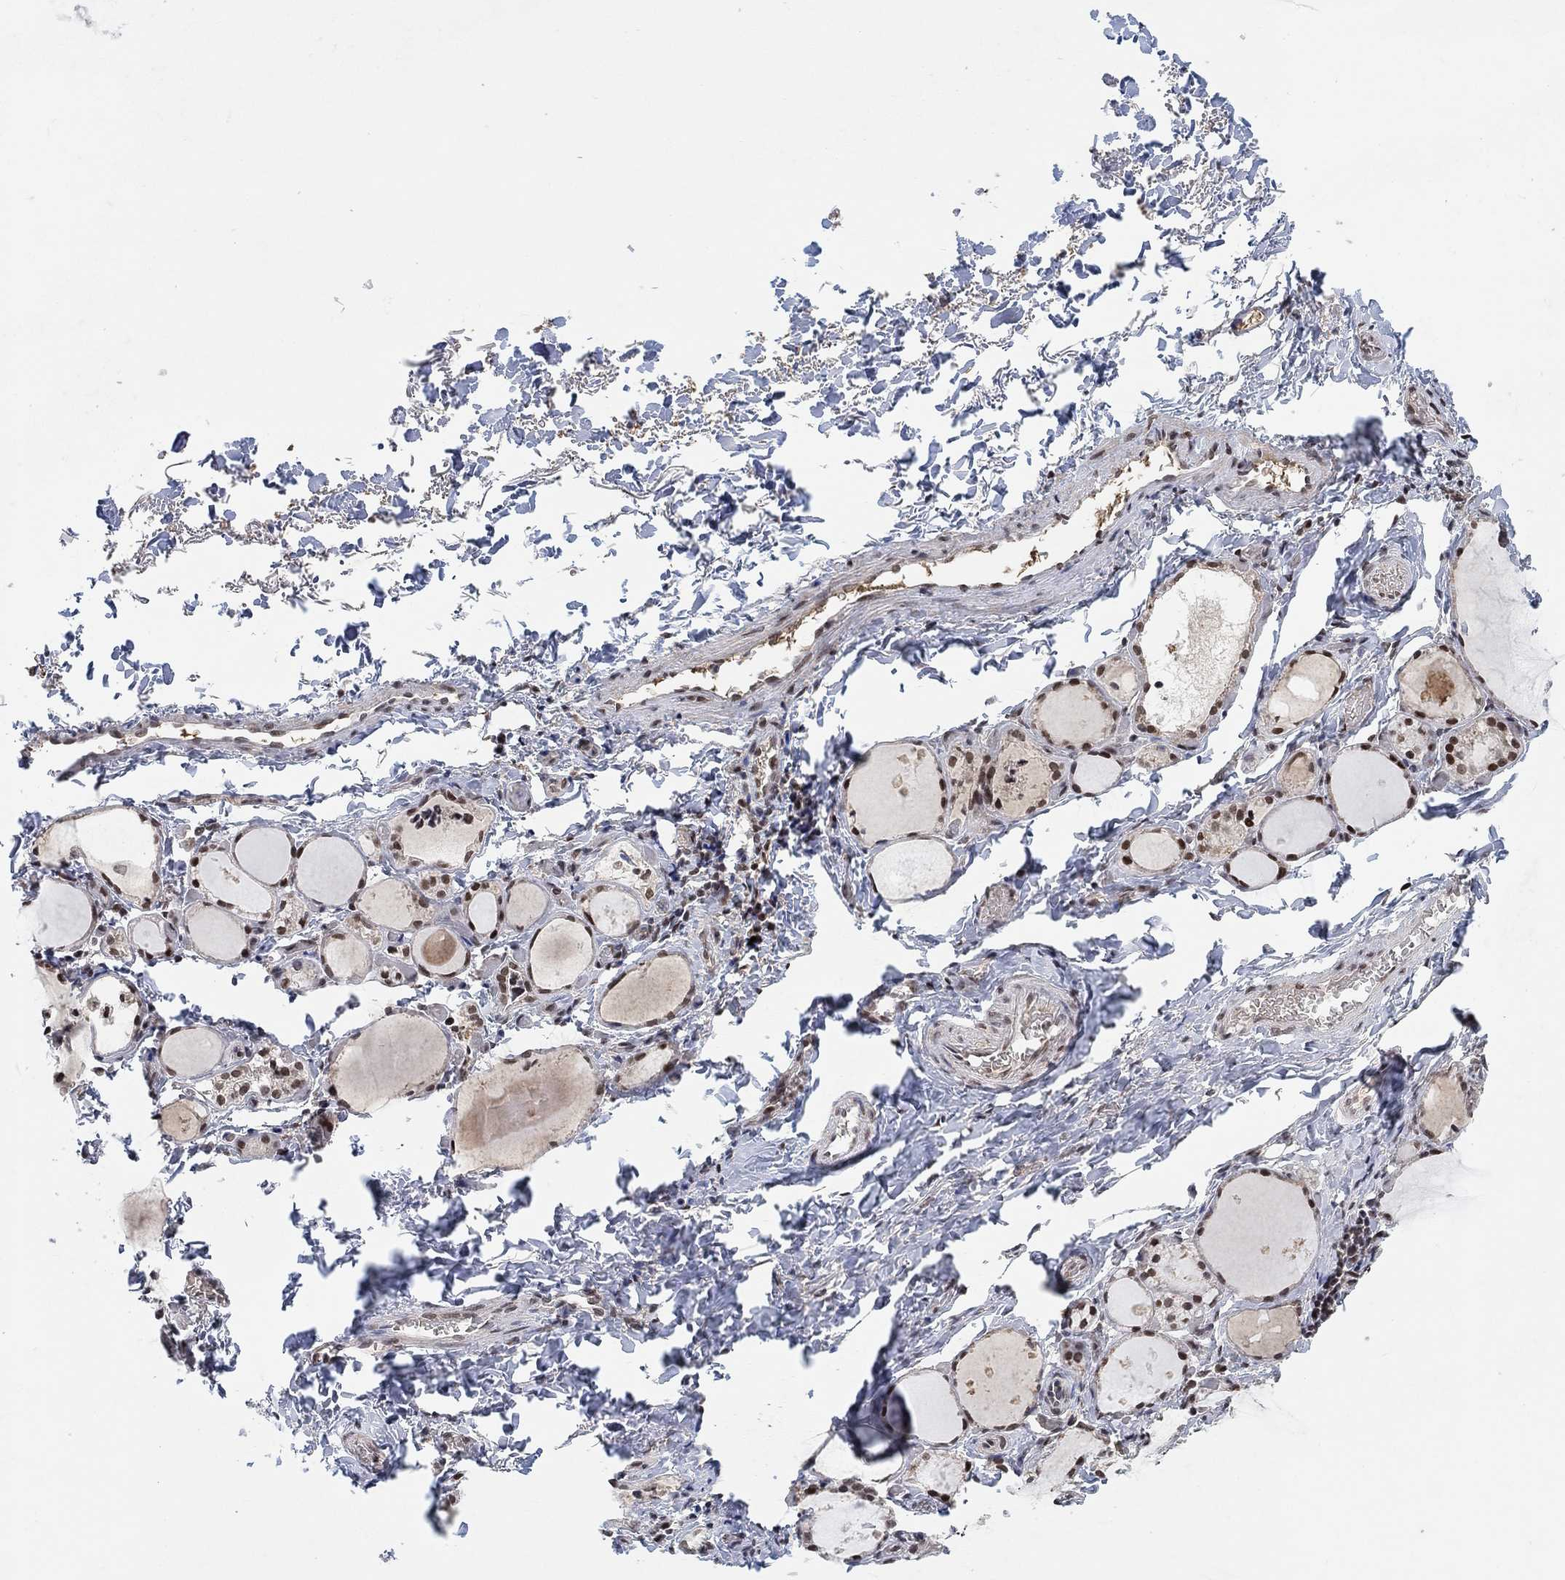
{"staining": {"intensity": "moderate", "quantity": "25%-75%", "location": "nuclear"}, "tissue": "thyroid gland", "cell_type": "Glandular cells", "image_type": "normal", "snomed": [{"axis": "morphology", "description": "Normal tissue, NOS"}, {"axis": "topography", "description": "Thyroid gland"}], "caption": "DAB (3,3'-diaminobenzidine) immunohistochemical staining of benign human thyroid gland shows moderate nuclear protein staining in approximately 25%-75% of glandular cells.", "gene": "THAP8", "patient": {"sex": "male", "age": 68}}